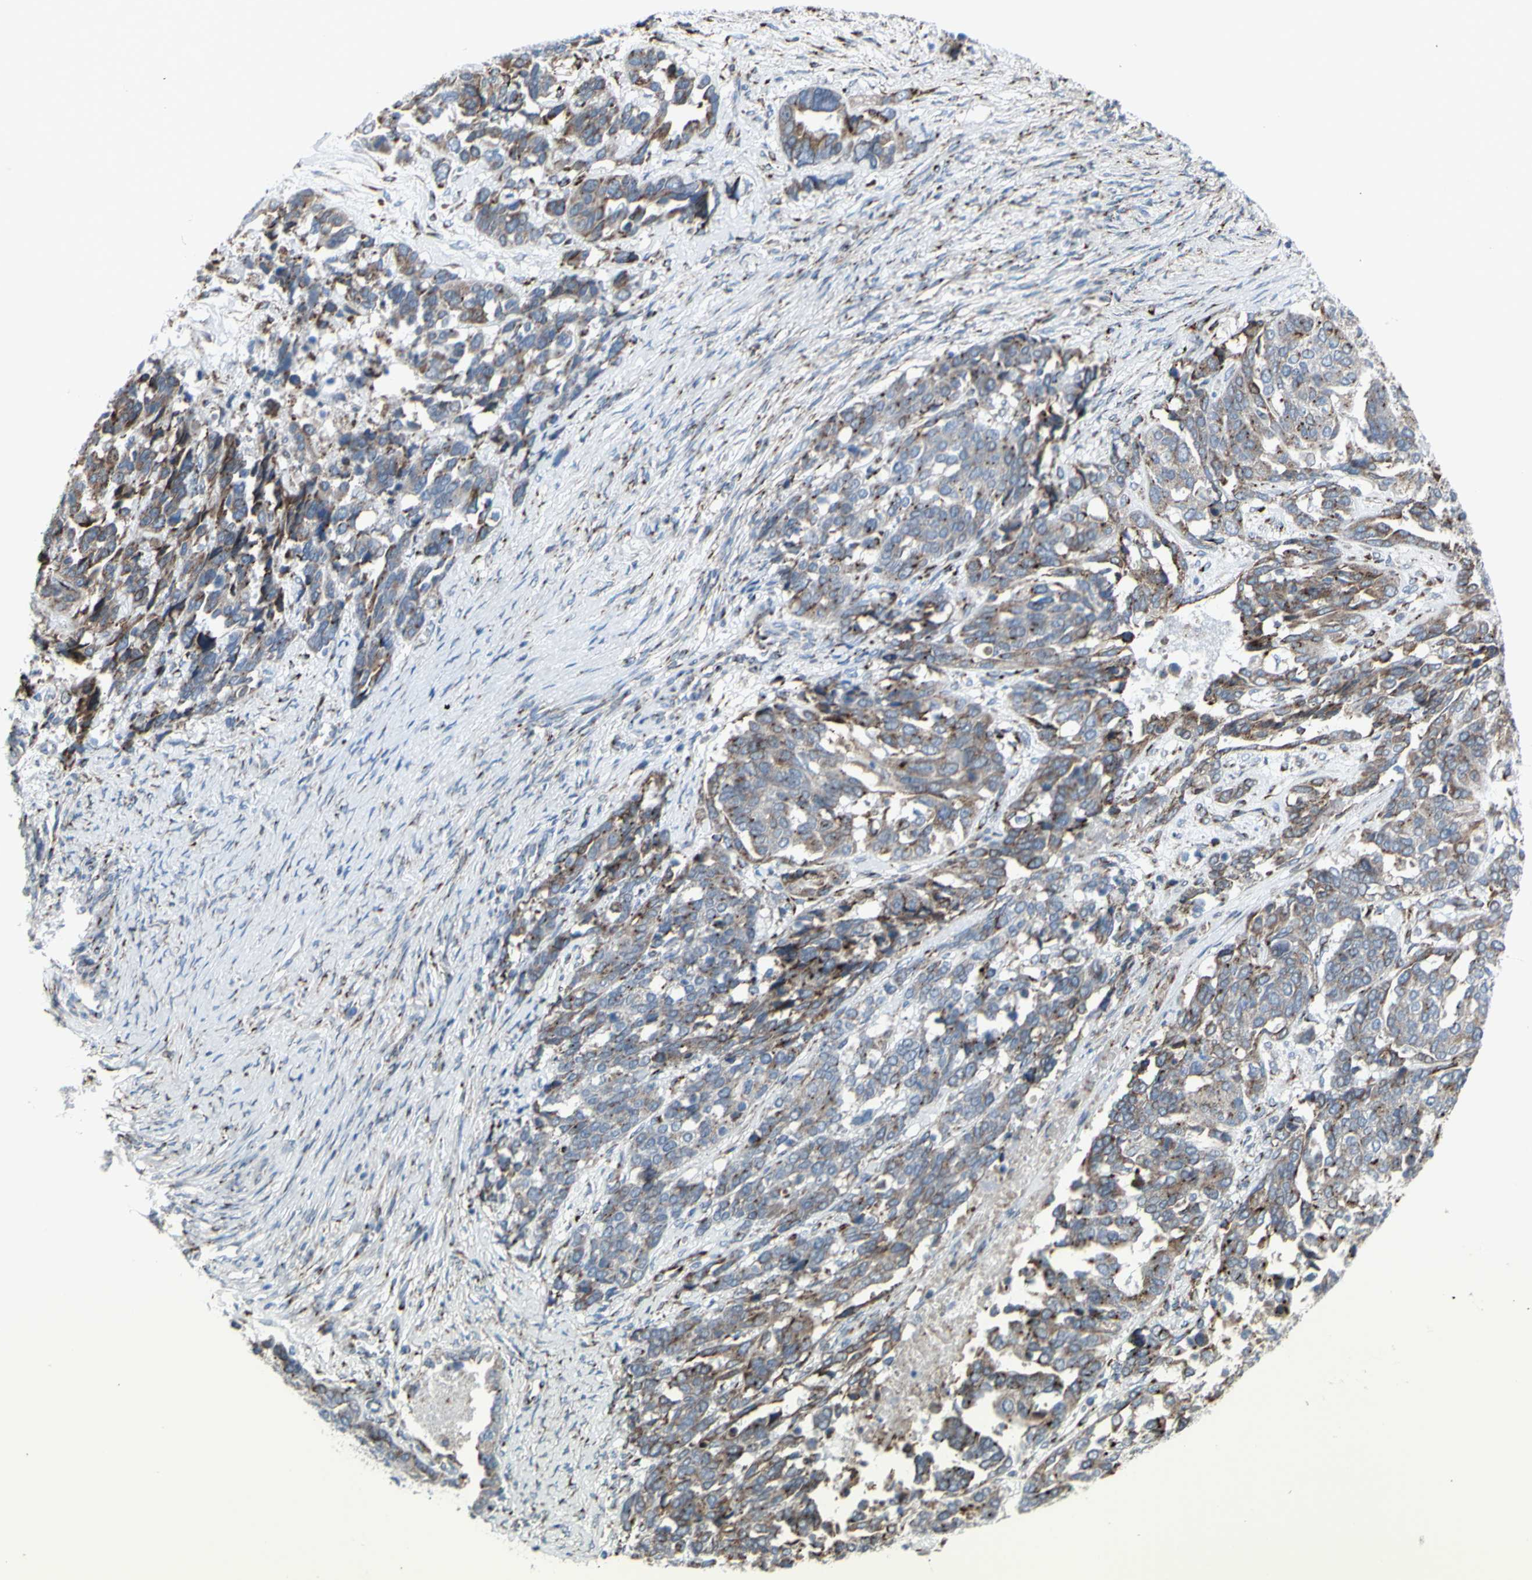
{"staining": {"intensity": "moderate", "quantity": ">75%", "location": "cytoplasmic/membranous"}, "tissue": "ovarian cancer", "cell_type": "Tumor cells", "image_type": "cancer", "snomed": [{"axis": "morphology", "description": "Cystadenocarcinoma, serous, NOS"}, {"axis": "topography", "description": "Ovary"}], "caption": "High-power microscopy captured an IHC micrograph of ovarian serous cystadenocarcinoma, revealing moderate cytoplasmic/membranous positivity in about >75% of tumor cells. (DAB (3,3'-diaminobenzidine) IHC, brown staining for protein, blue staining for nuclei).", "gene": "GLG1", "patient": {"sex": "female", "age": 44}}